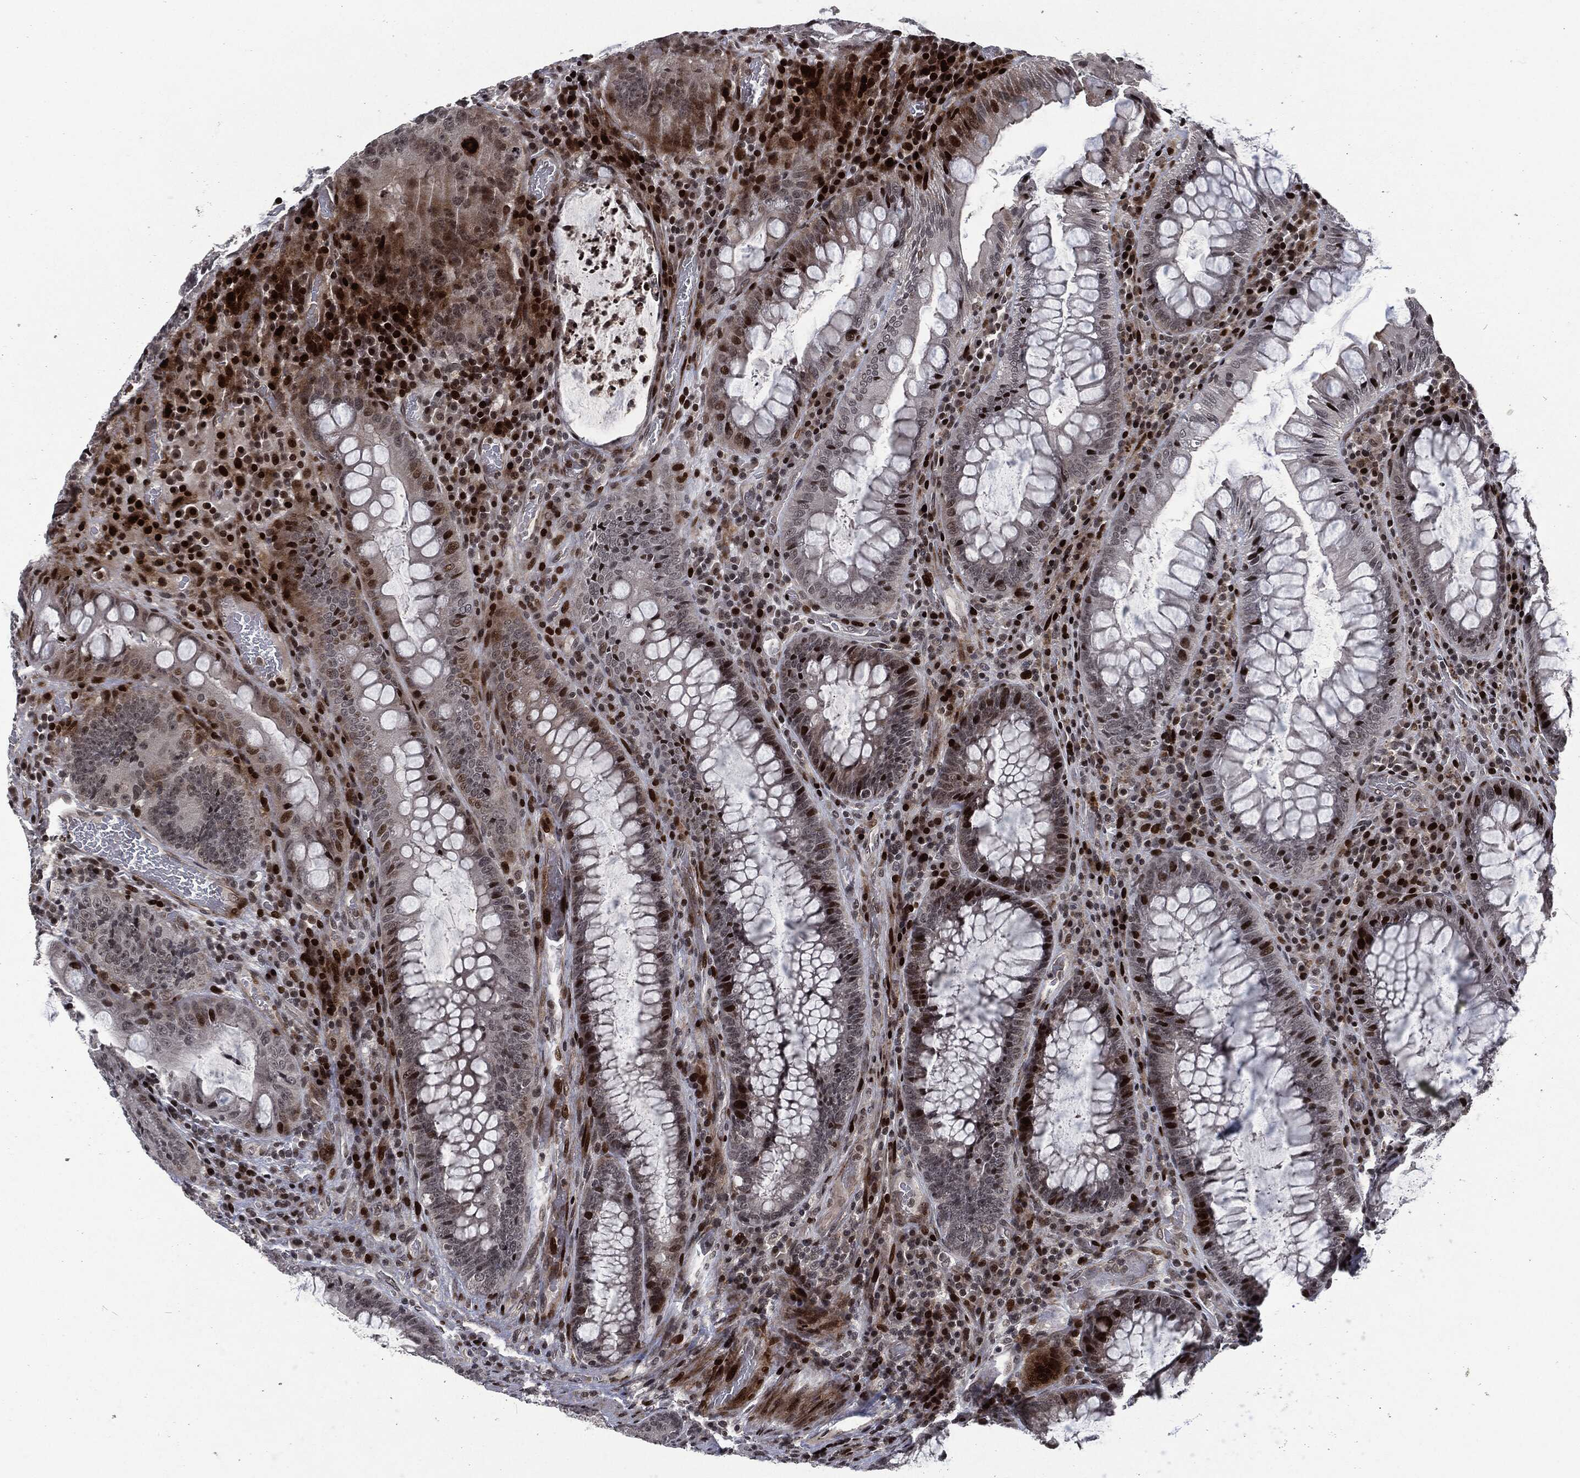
{"staining": {"intensity": "strong", "quantity": "<25%", "location": "nuclear"}, "tissue": "colorectal cancer", "cell_type": "Tumor cells", "image_type": "cancer", "snomed": [{"axis": "morphology", "description": "Adenocarcinoma, NOS"}, {"axis": "topography", "description": "Colon"}], "caption": "This is an image of IHC staining of colorectal cancer, which shows strong staining in the nuclear of tumor cells.", "gene": "EGFR", "patient": {"sex": "female", "age": 86}}